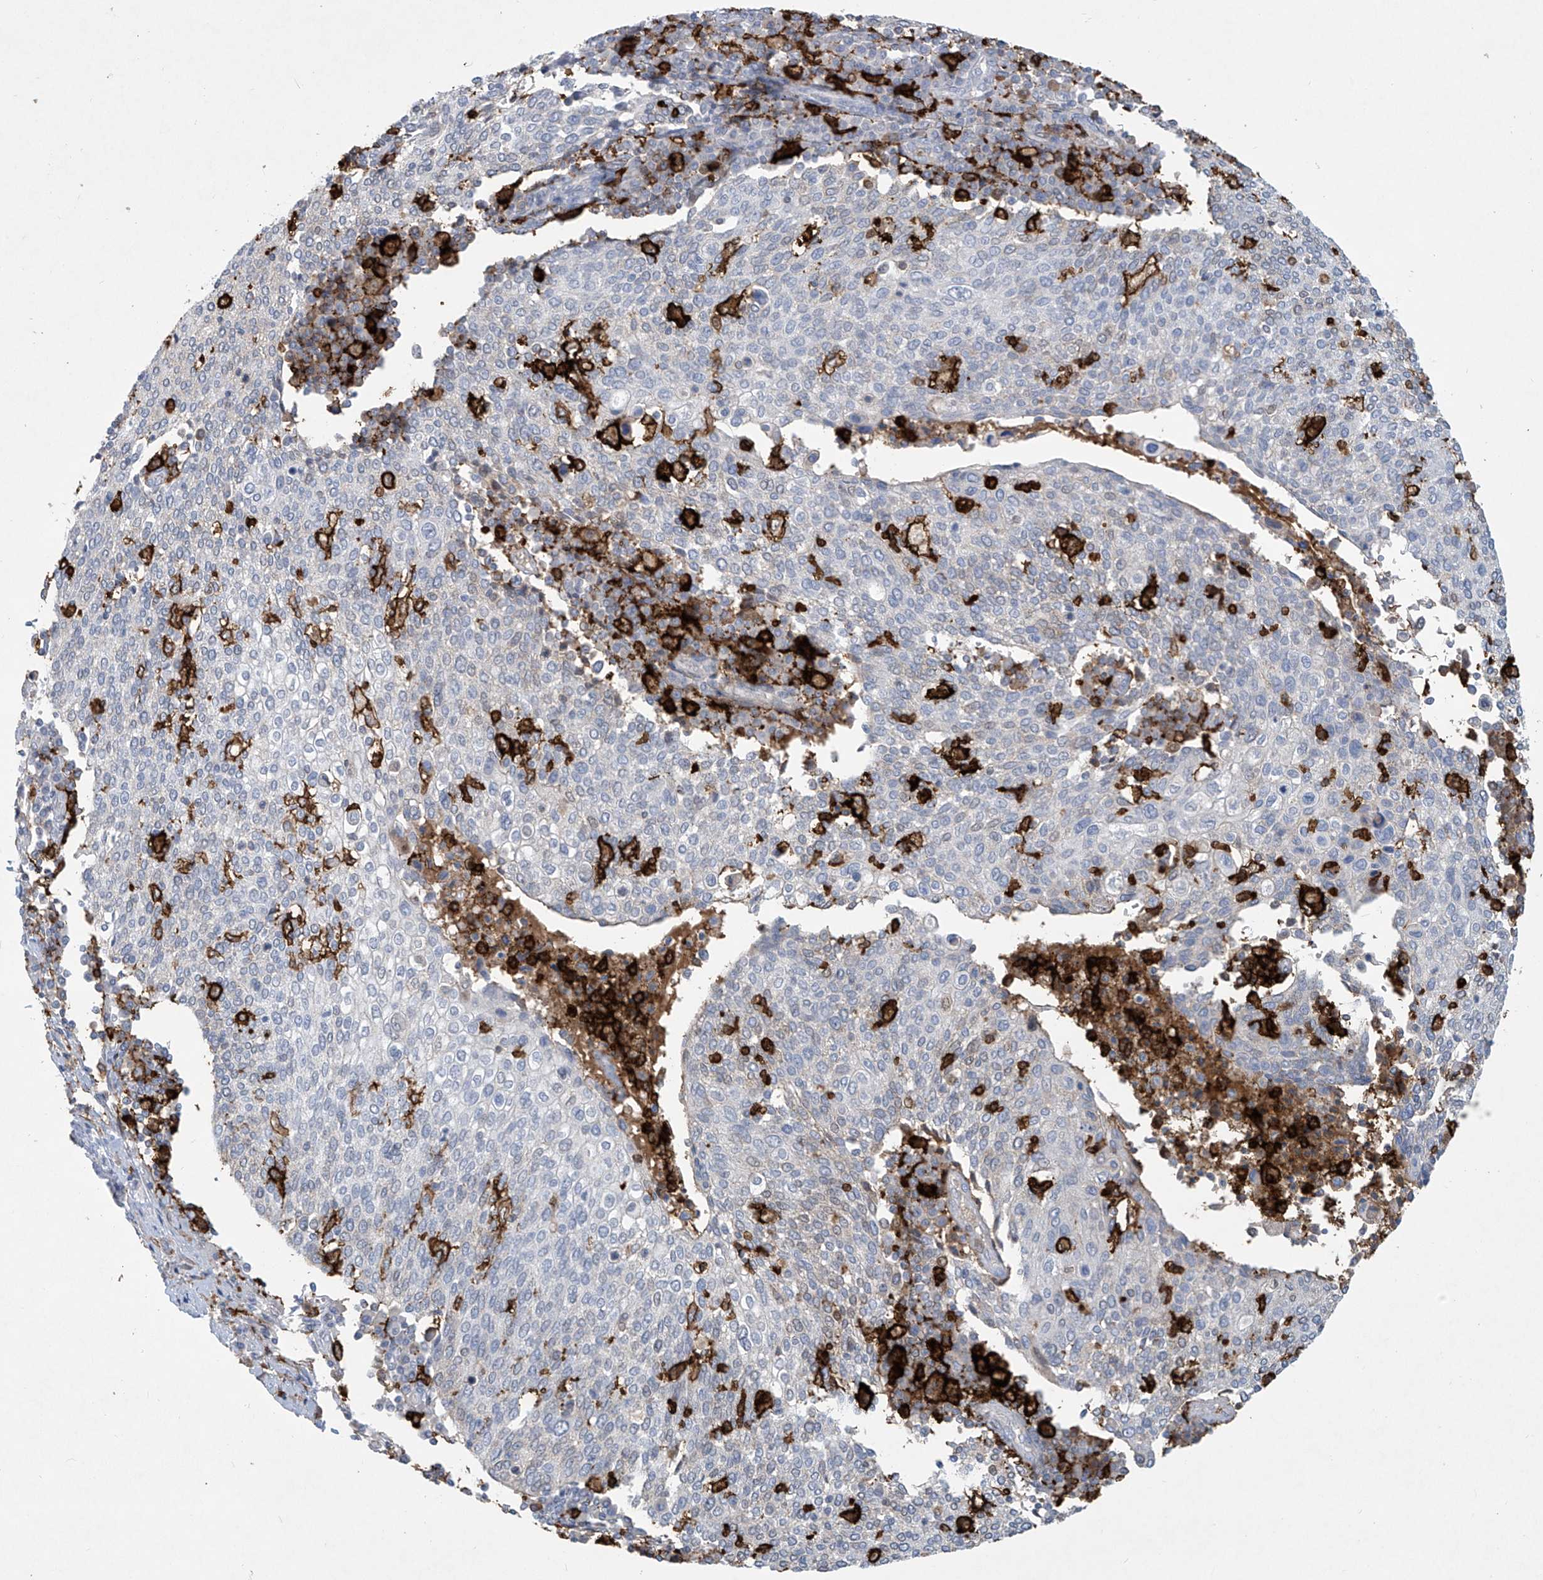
{"staining": {"intensity": "negative", "quantity": "none", "location": "none"}, "tissue": "cervical cancer", "cell_type": "Tumor cells", "image_type": "cancer", "snomed": [{"axis": "morphology", "description": "Squamous cell carcinoma, NOS"}, {"axis": "topography", "description": "Cervix"}], "caption": "Tumor cells are negative for protein expression in human cervical cancer.", "gene": "FCGR3A", "patient": {"sex": "female", "age": 40}}